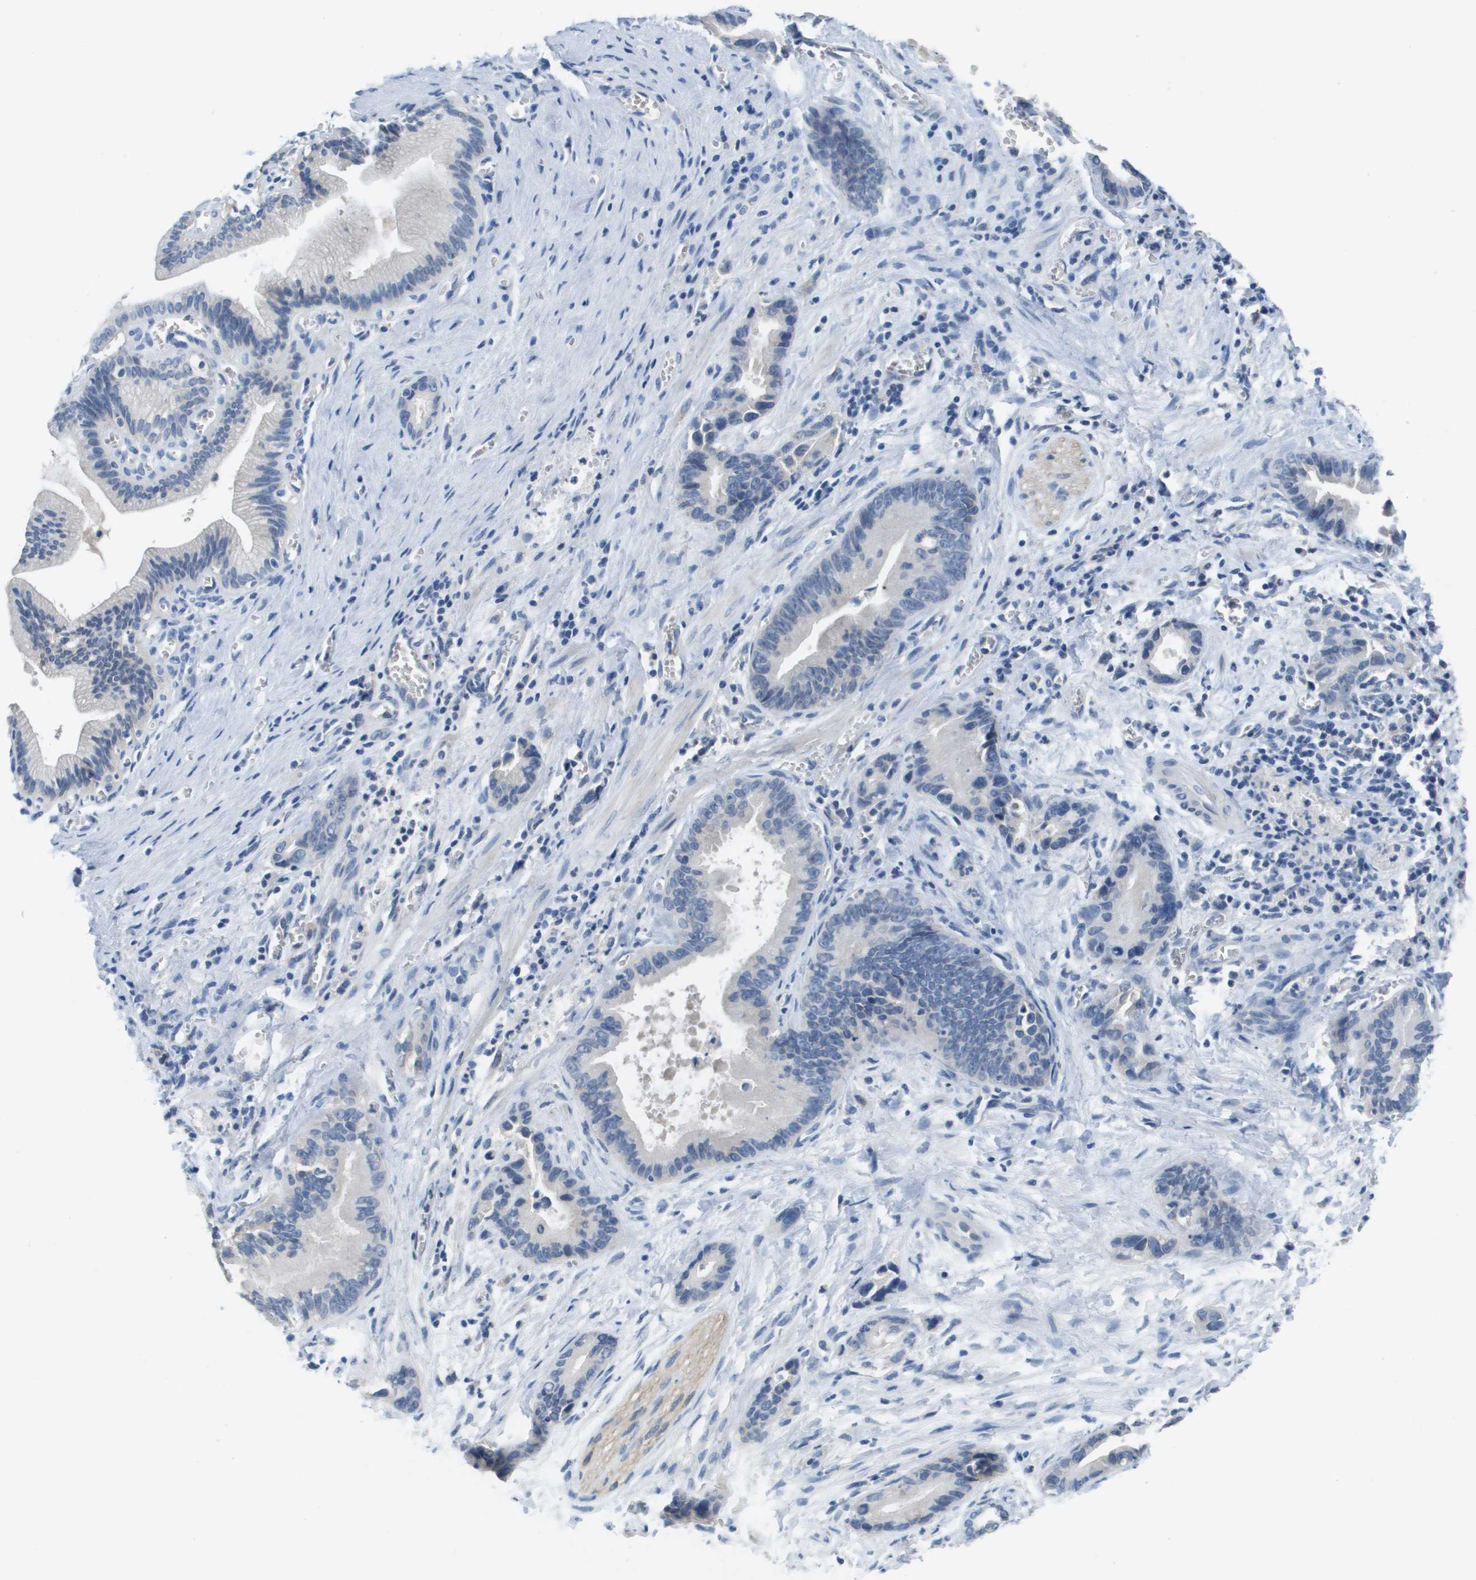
{"staining": {"intensity": "negative", "quantity": "none", "location": "none"}, "tissue": "liver cancer", "cell_type": "Tumor cells", "image_type": "cancer", "snomed": [{"axis": "morphology", "description": "Cholangiocarcinoma"}, {"axis": "topography", "description": "Liver"}], "caption": "This is an immunohistochemistry (IHC) histopathology image of human liver cancer (cholangiocarcinoma). There is no expression in tumor cells.", "gene": "NCS1", "patient": {"sex": "female", "age": 55}}